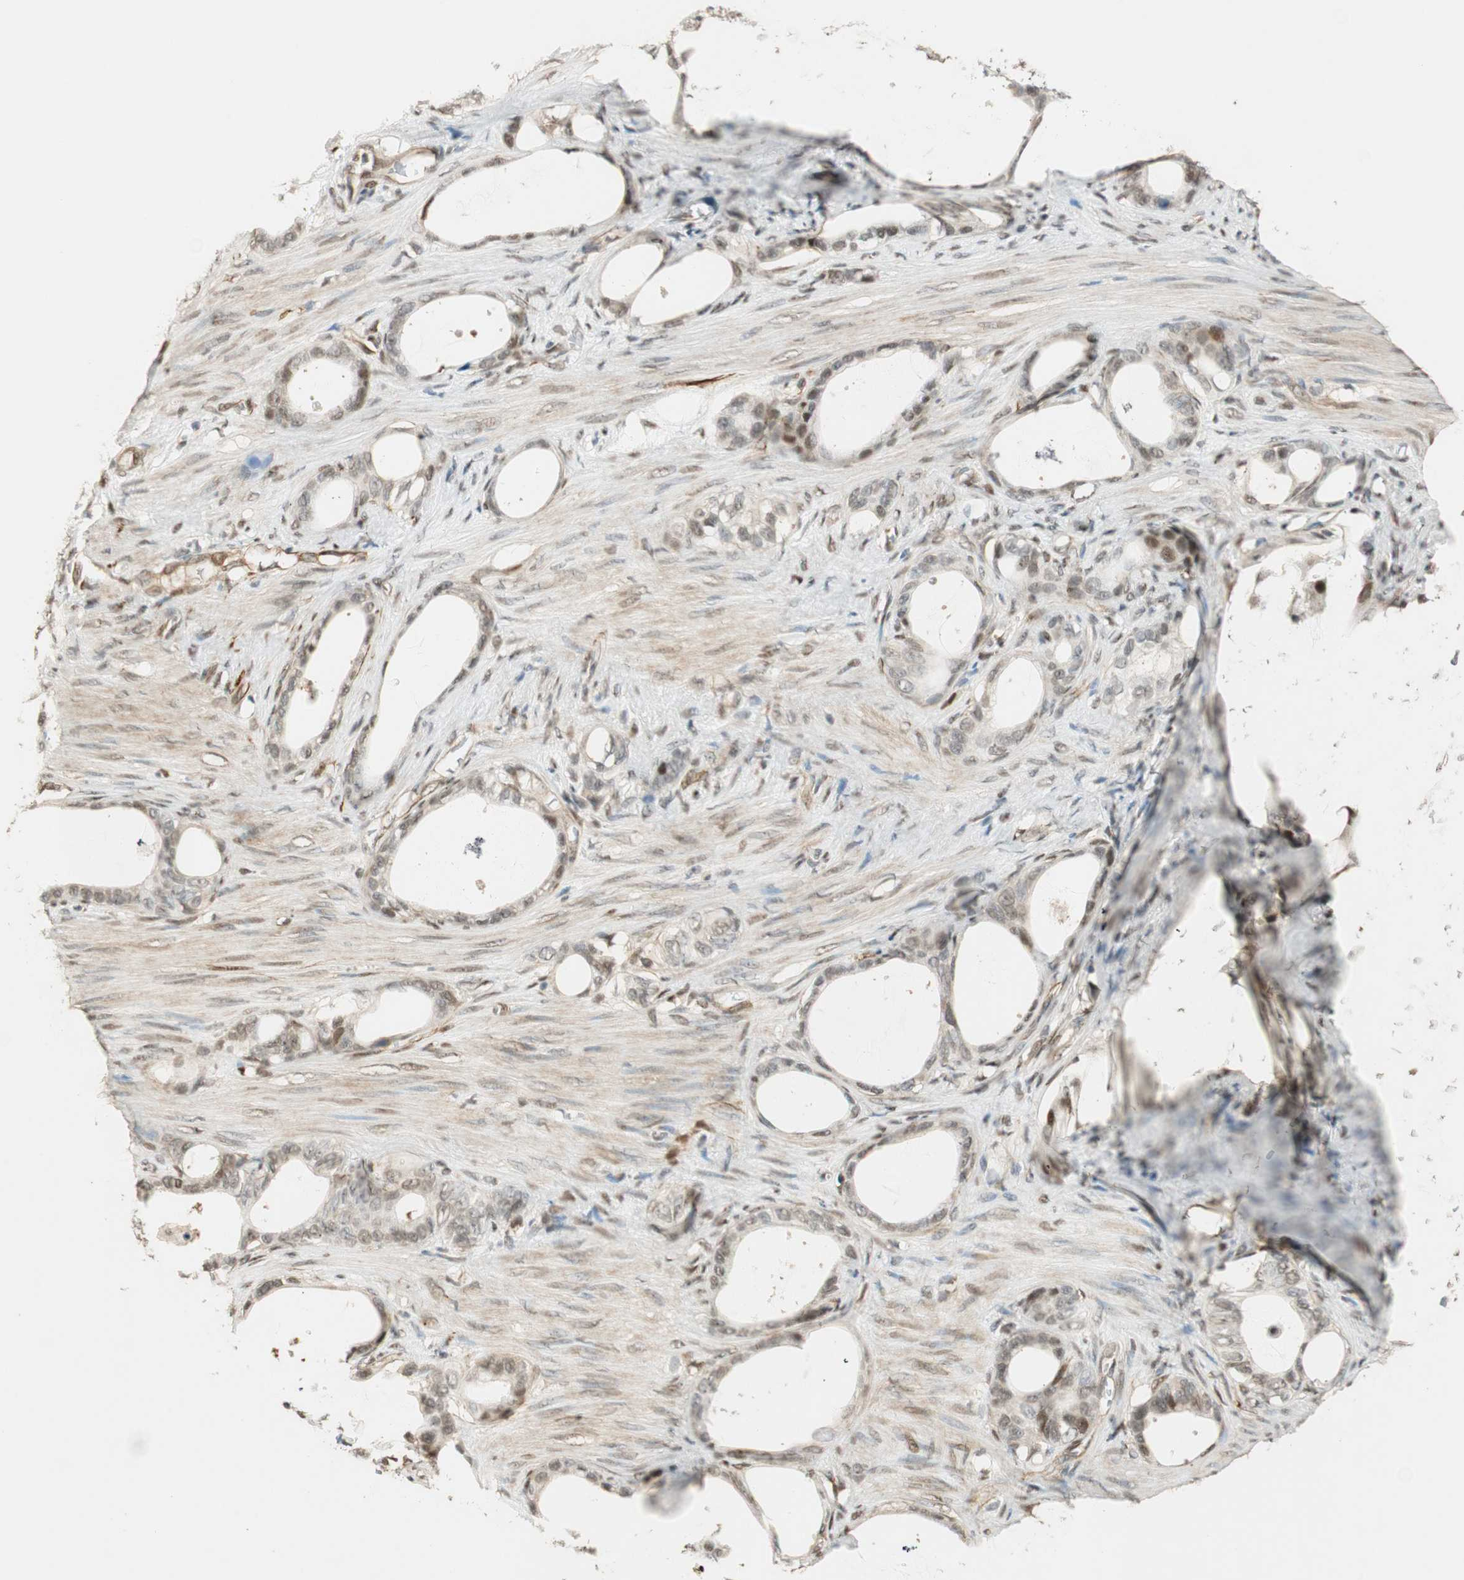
{"staining": {"intensity": "negative", "quantity": "none", "location": "none"}, "tissue": "stomach cancer", "cell_type": "Tumor cells", "image_type": "cancer", "snomed": [{"axis": "morphology", "description": "Adenocarcinoma, NOS"}, {"axis": "topography", "description": "Stomach"}], "caption": "Histopathology image shows no significant protein expression in tumor cells of stomach cancer. (DAB (3,3'-diaminobenzidine) immunohistochemistry visualized using brightfield microscopy, high magnification).", "gene": "NES", "patient": {"sex": "female", "age": 75}}